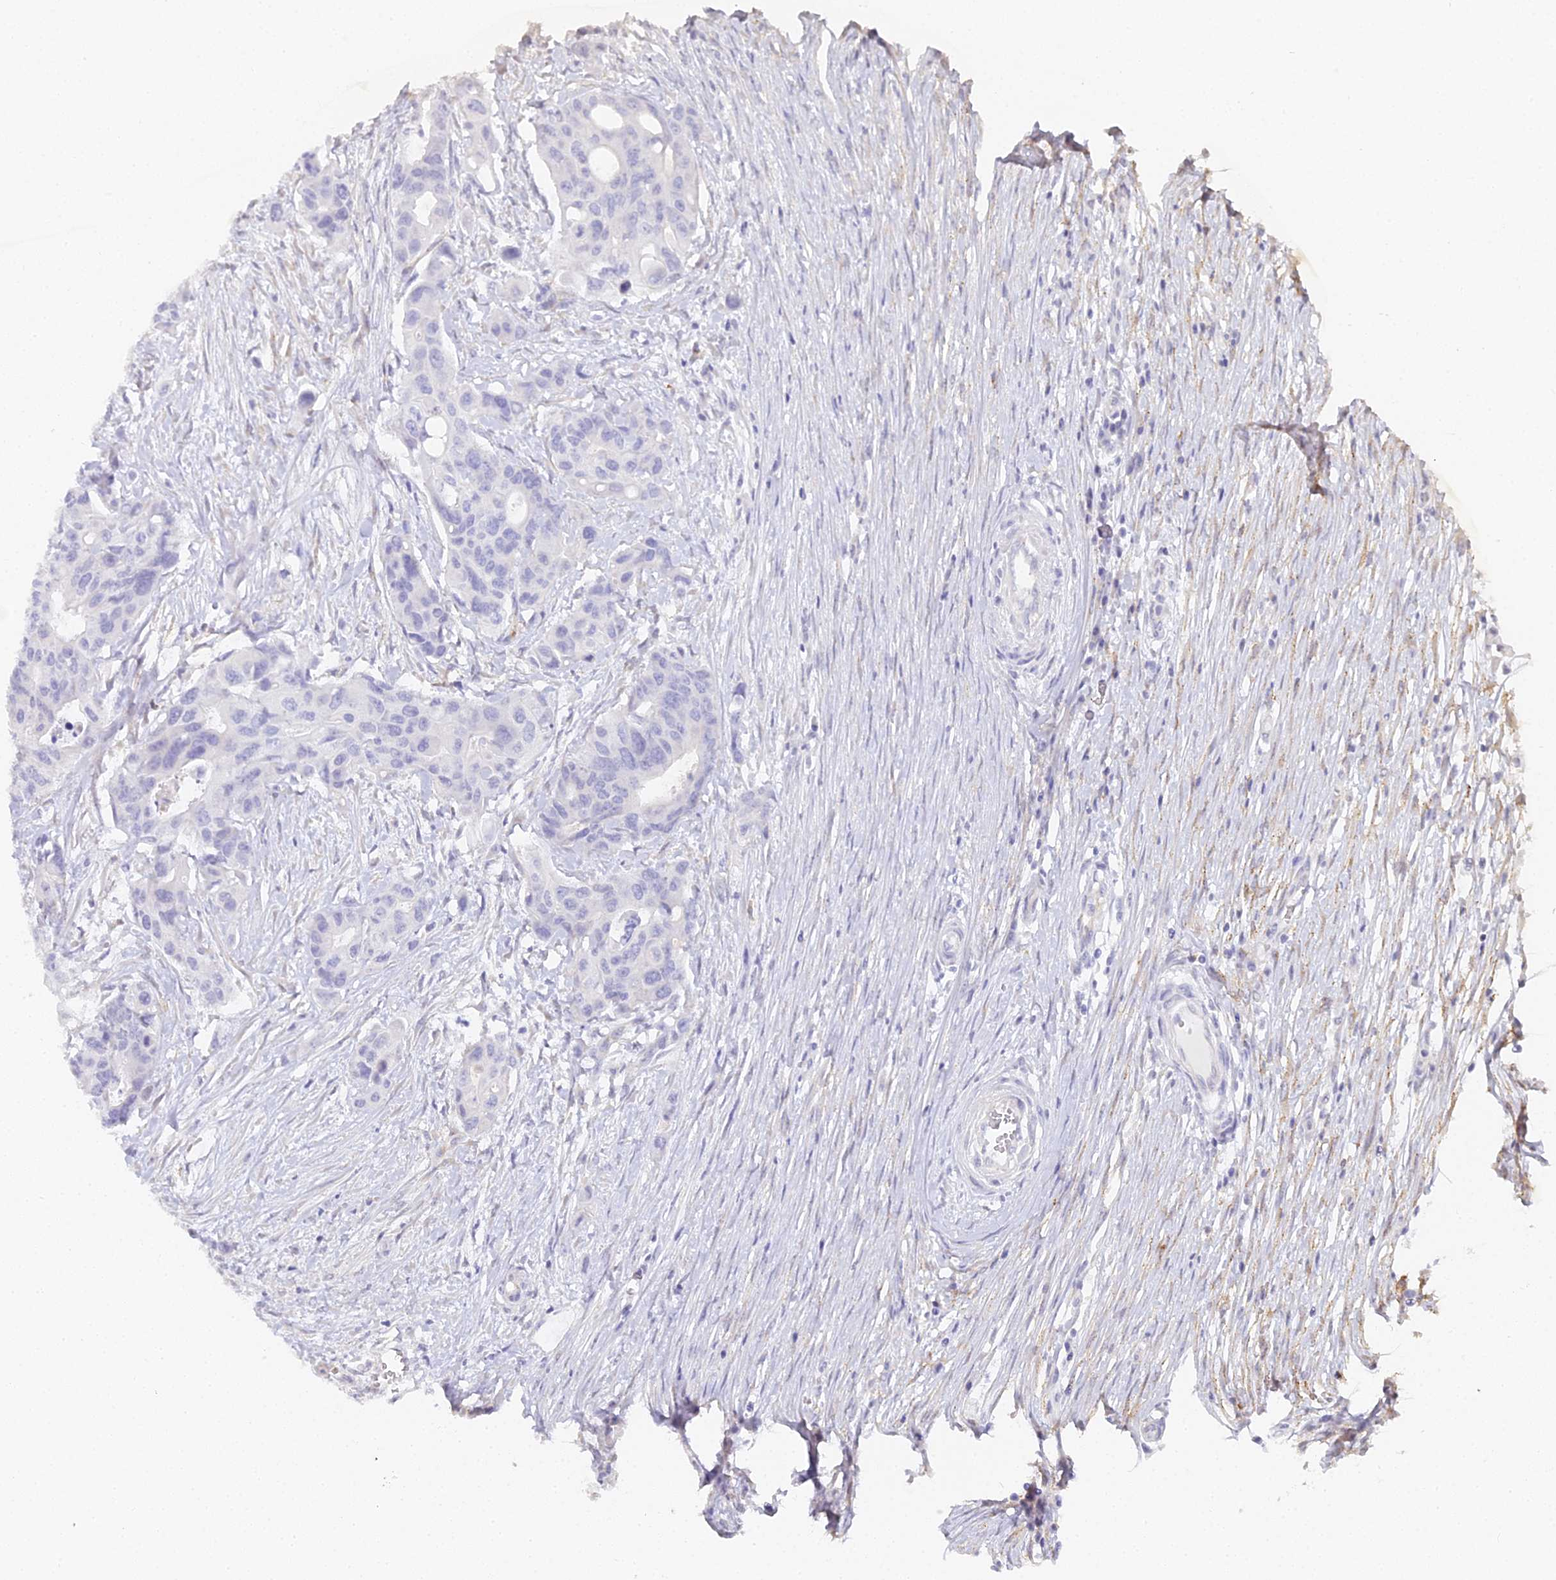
{"staining": {"intensity": "negative", "quantity": "none", "location": "none"}, "tissue": "colorectal cancer", "cell_type": "Tumor cells", "image_type": "cancer", "snomed": [{"axis": "morphology", "description": "Adenocarcinoma, NOS"}, {"axis": "topography", "description": "Colon"}], "caption": "High magnification brightfield microscopy of colorectal cancer stained with DAB (brown) and counterstained with hematoxylin (blue): tumor cells show no significant staining.", "gene": "GJA1", "patient": {"sex": "male", "age": 77}}